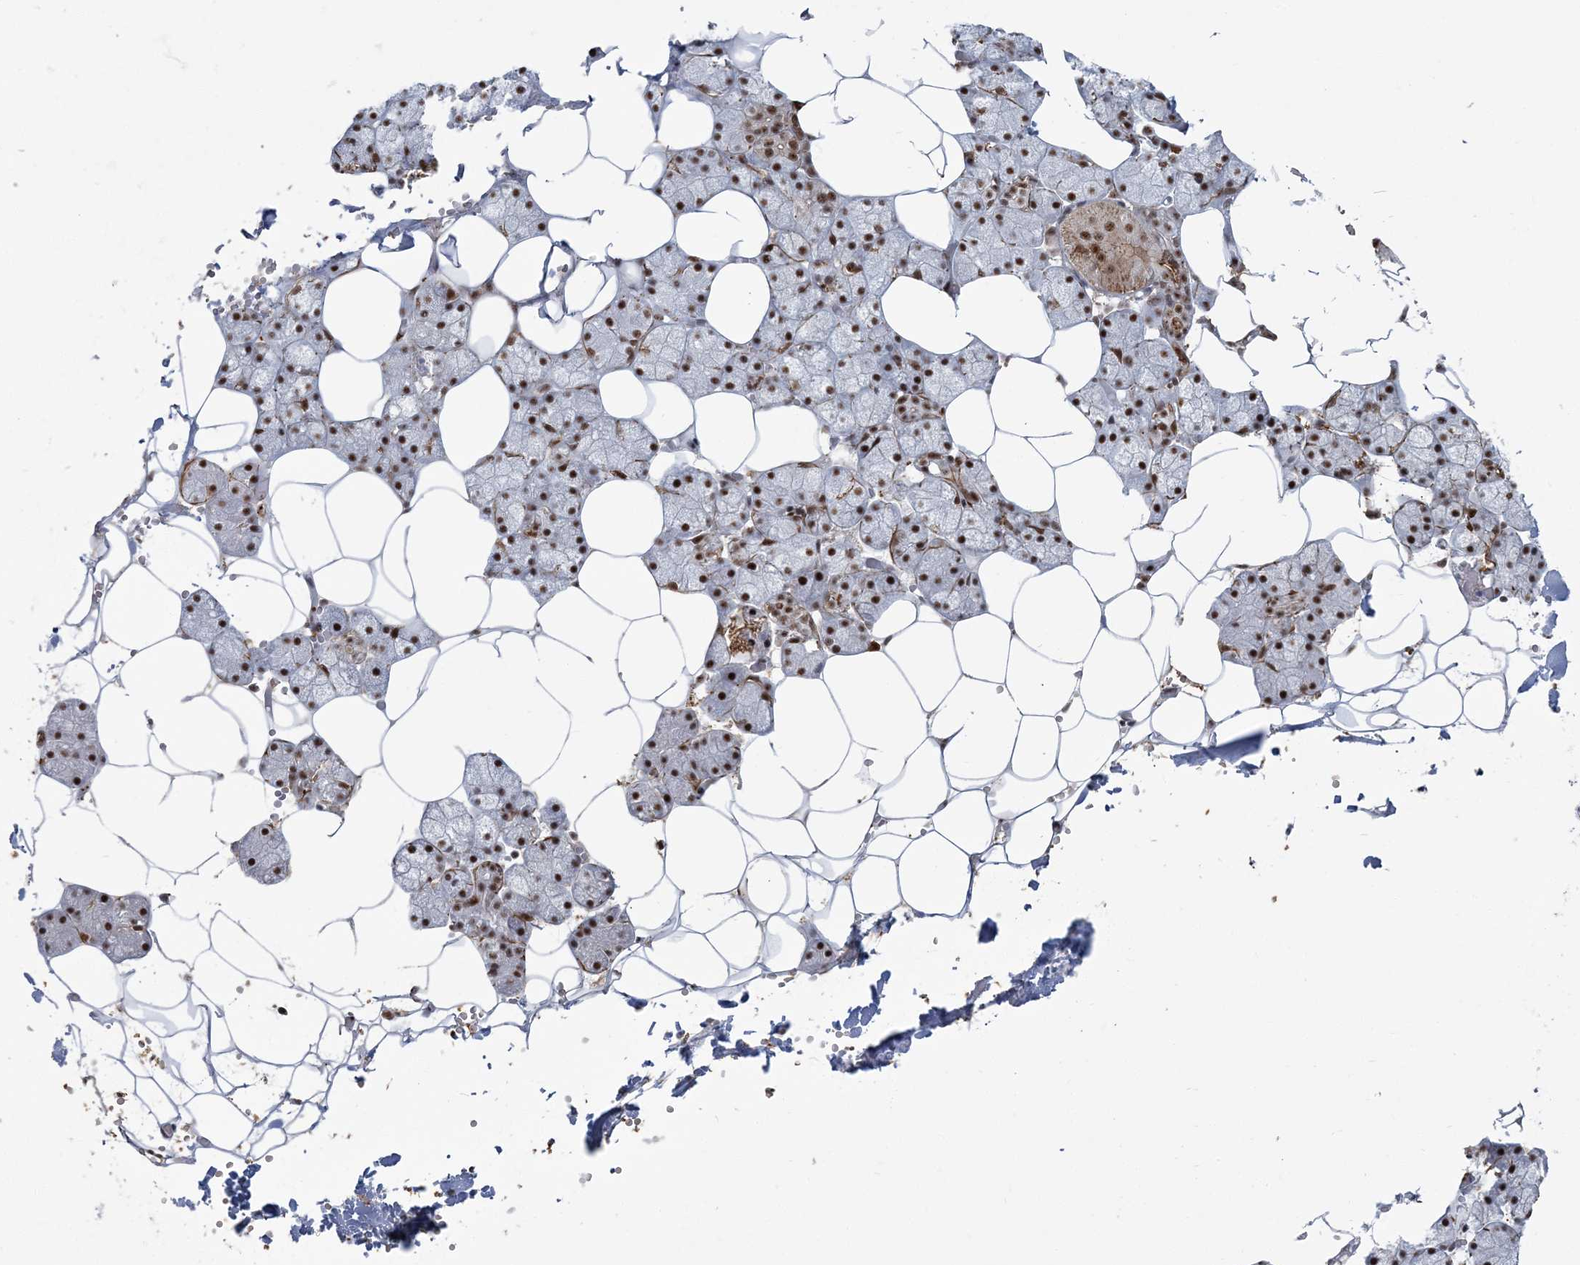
{"staining": {"intensity": "strong", "quantity": ">75%", "location": "cytoplasmic/membranous,nuclear"}, "tissue": "salivary gland", "cell_type": "Glandular cells", "image_type": "normal", "snomed": [{"axis": "morphology", "description": "Normal tissue, NOS"}, {"axis": "topography", "description": "Salivary gland"}], "caption": "About >75% of glandular cells in unremarkable human salivary gland reveal strong cytoplasmic/membranous,nuclear protein staining as visualized by brown immunohistochemical staining.", "gene": "DDX46", "patient": {"sex": "male", "age": 62}}